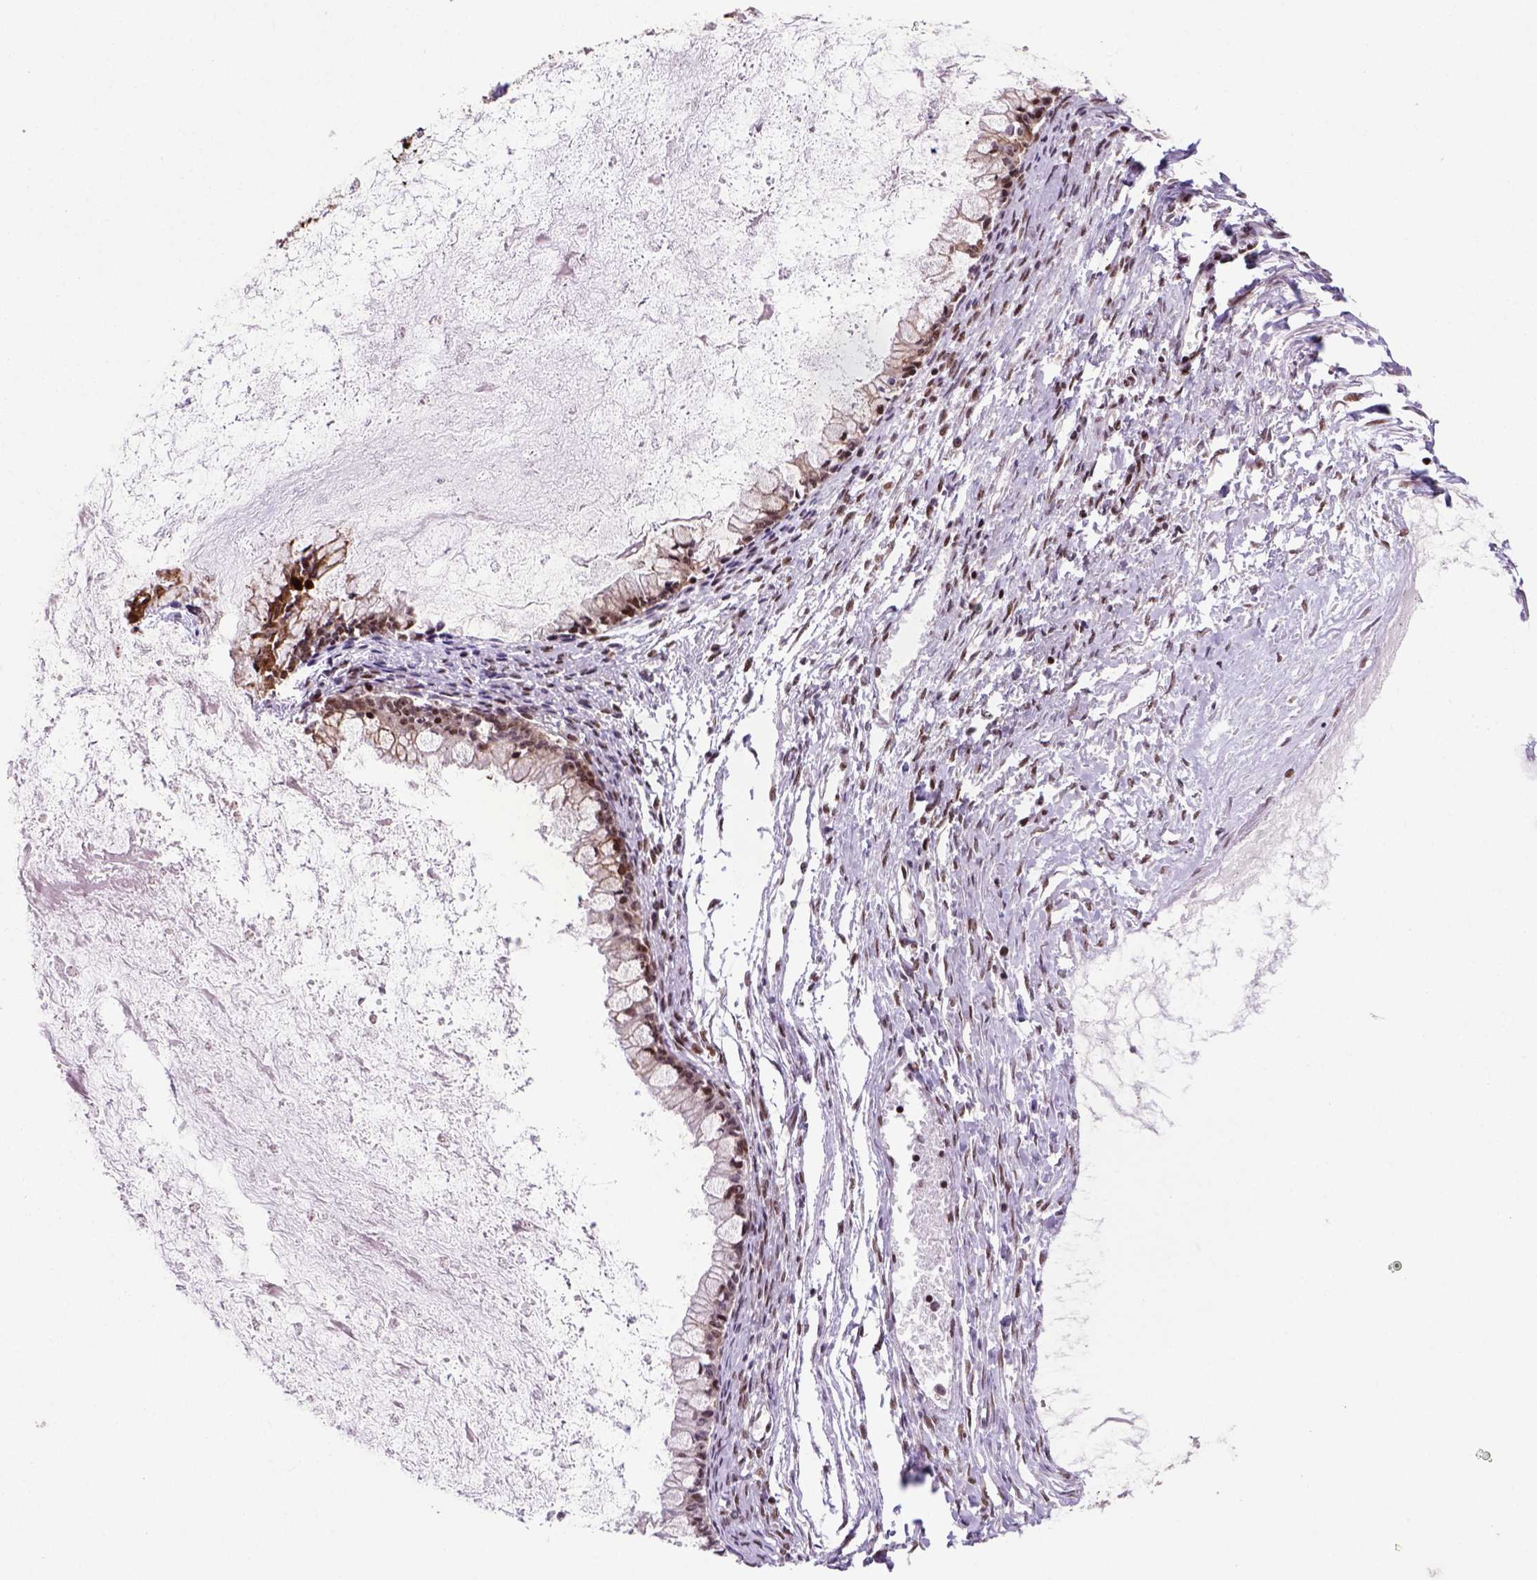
{"staining": {"intensity": "moderate", "quantity": ">75%", "location": "nuclear"}, "tissue": "ovarian cancer", "cell_type": "Tumor cells", "image_type": "cancer", "snomed": [{"axis": "morphology", "description": "Cystadenocarcinoma, mucinous, NOS"}, {"axis": "topography", "description": "Ovary"}], "caption": "Ovarian cancer (mucinous cystadenocarcinoma) tissue displays moderate nuclear expression in about >75% of tumor cells (IHC, brightfield microscopy, high magnification).", "gene": "NSMCE2", "patient": {"sex": "female", "age": 67}}